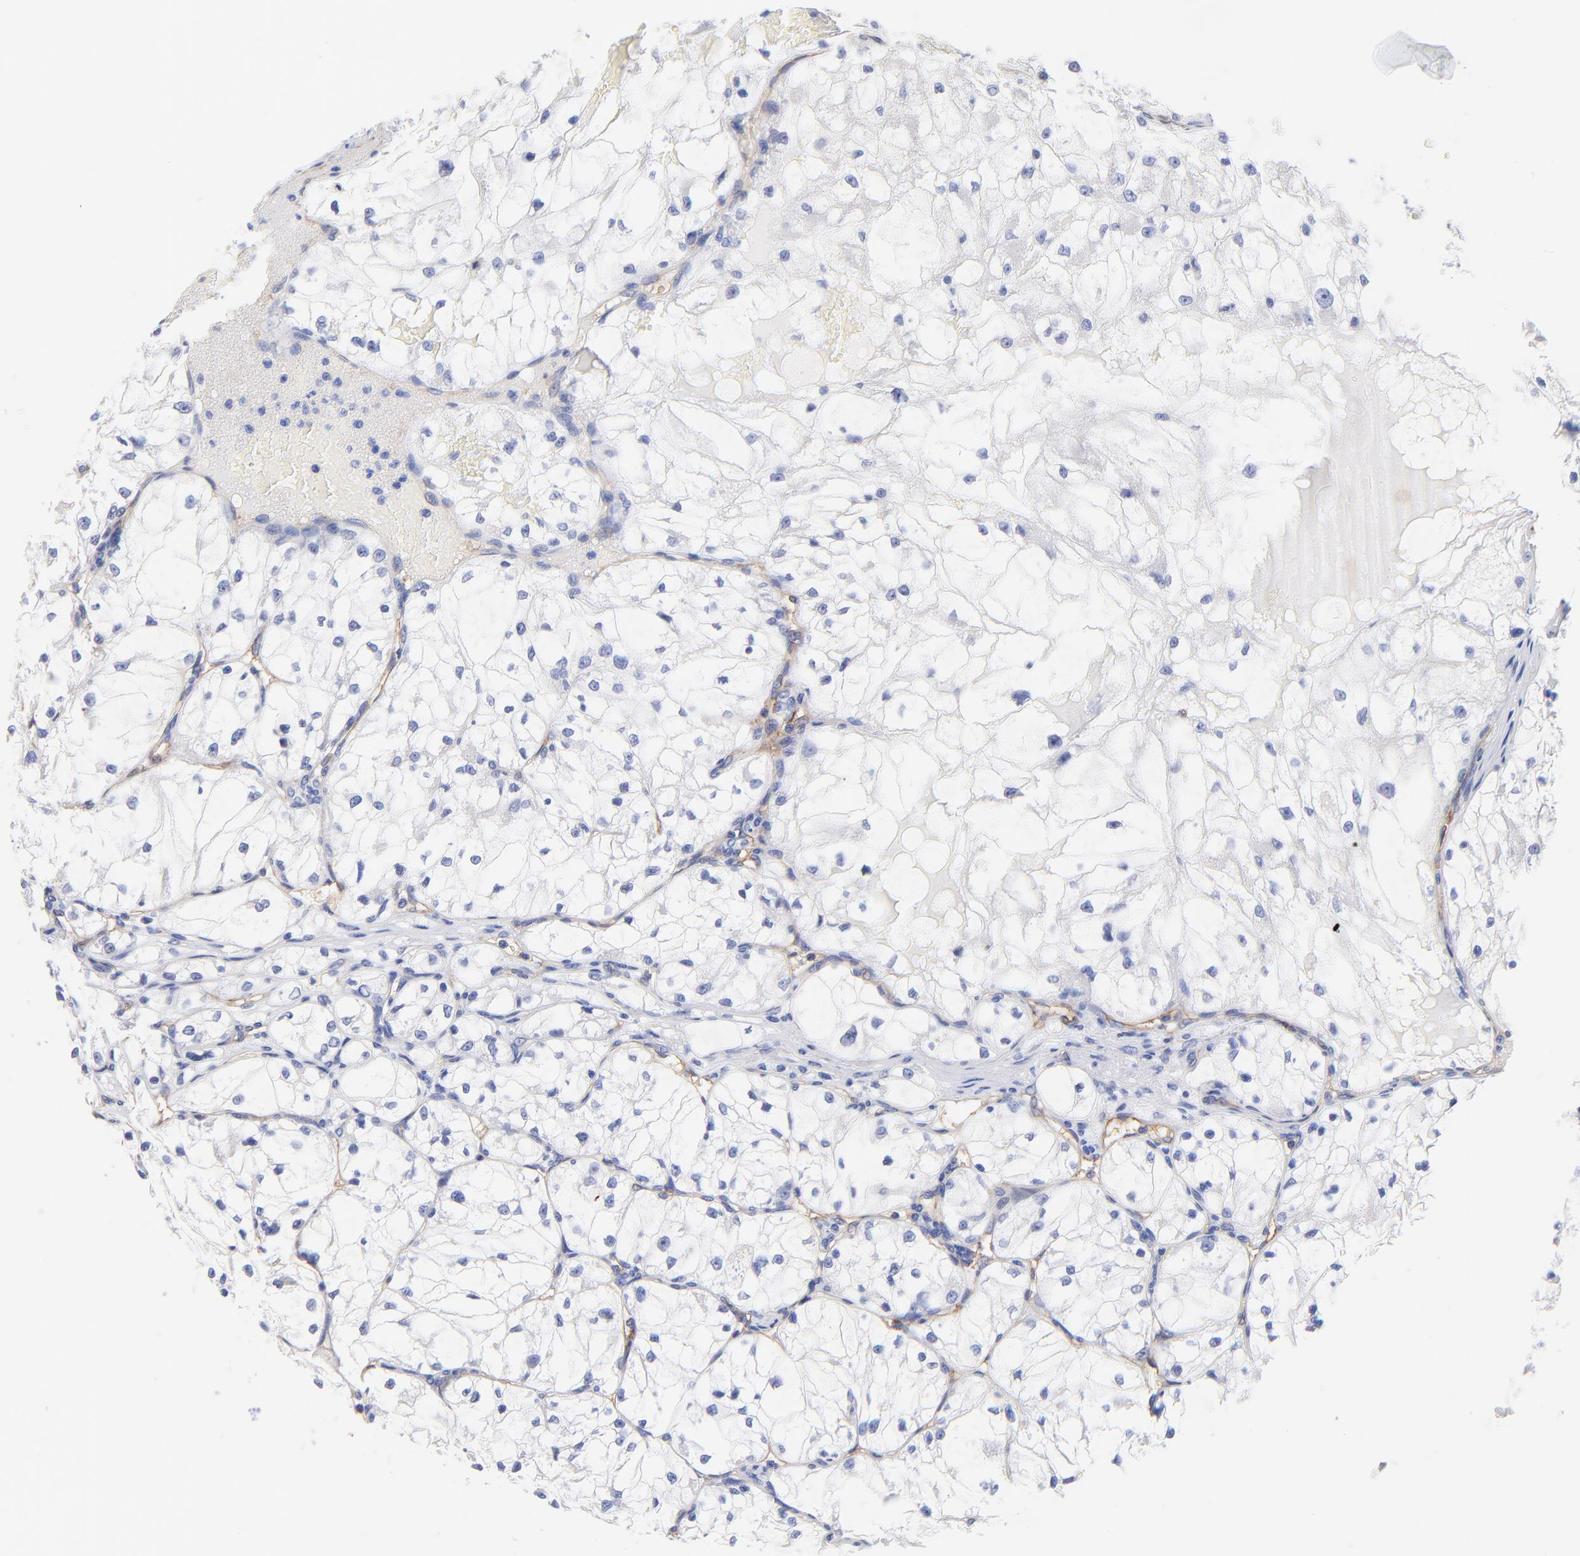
{"staining": {"intensity": "negative", "quantity": "none", "location": "none"}, "tissue": "renal cancer", "cell_type": "Tumor cells", "image_type": "cancer", "snomed": [{"axis": "morphology", "description": "Adenocarcinoma, NOS"}, {"axis": "topography", "description": "Kidney"}], "caption": "High magnification brightfield microscopy of renal cancer (adenocarcinoma) stained with DAB (brown) and counterstained with hematoxylin (blue): tumor cells show no significant expression.", "gene": "SLC44A2", "patient": {"sex": "male", "age": 61}}